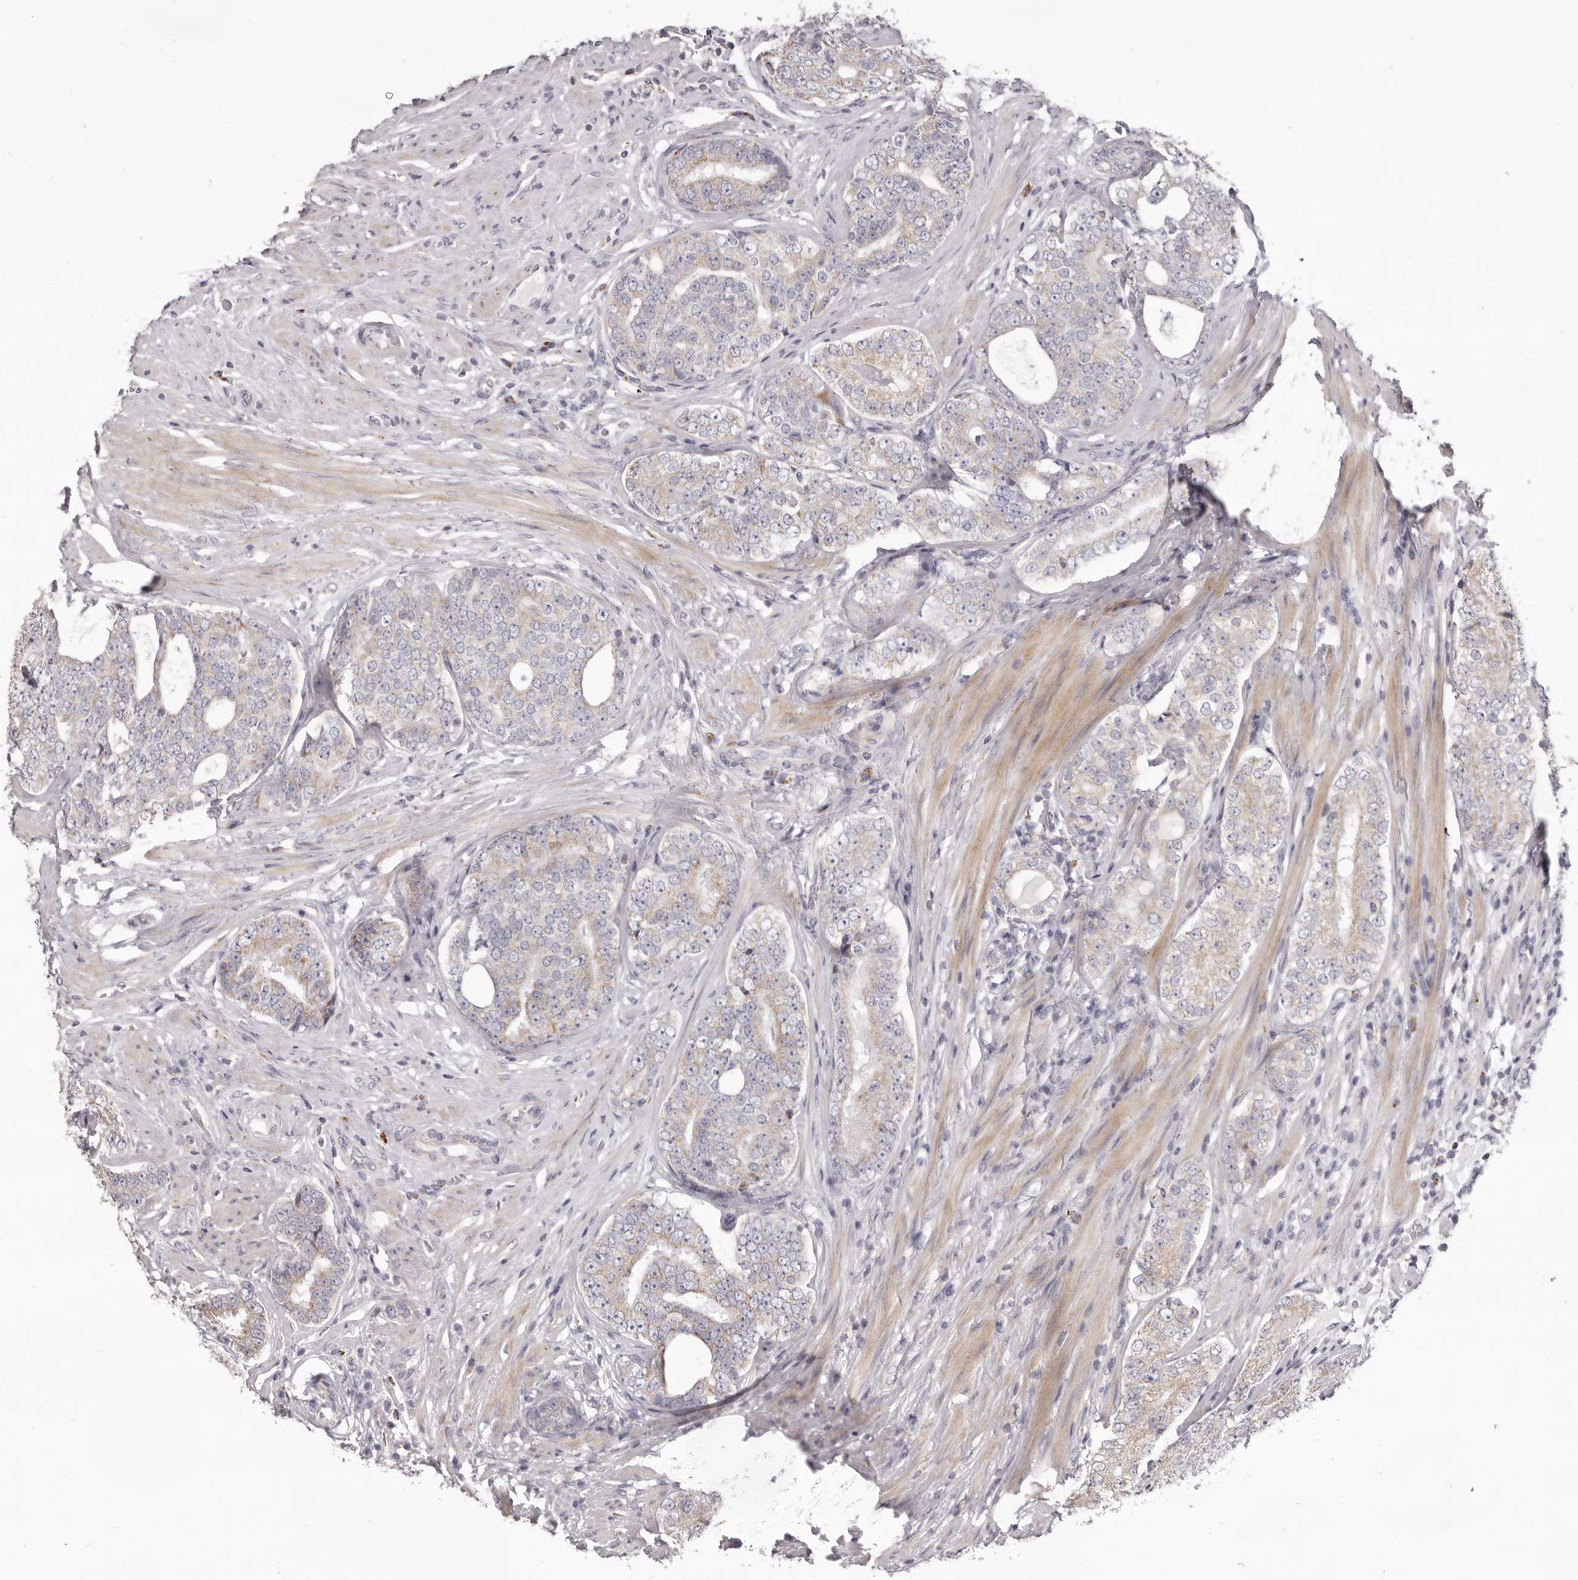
{"staining": {"intensity": "weak", "quantity": "25%-75%", "location": "cytoplasmic/membranous"}, "tissue": "prostate cancer", "cell_type": "Tumor cells", "image_type": "cancer", "snomed": [{"axis": "morphology", "description": "Adenocarcinoma, High grade"}, {"axis": "topography", "description": "Prostate"}], "caption": "A micrograph of high-grade adenocarcinoma (prostate) stained for a protein reveals weak cytoplasmic/membranous brown staining in tumor cells.", "gene": "PRMT2", "patient": {"sex": "male", "age": 56}}